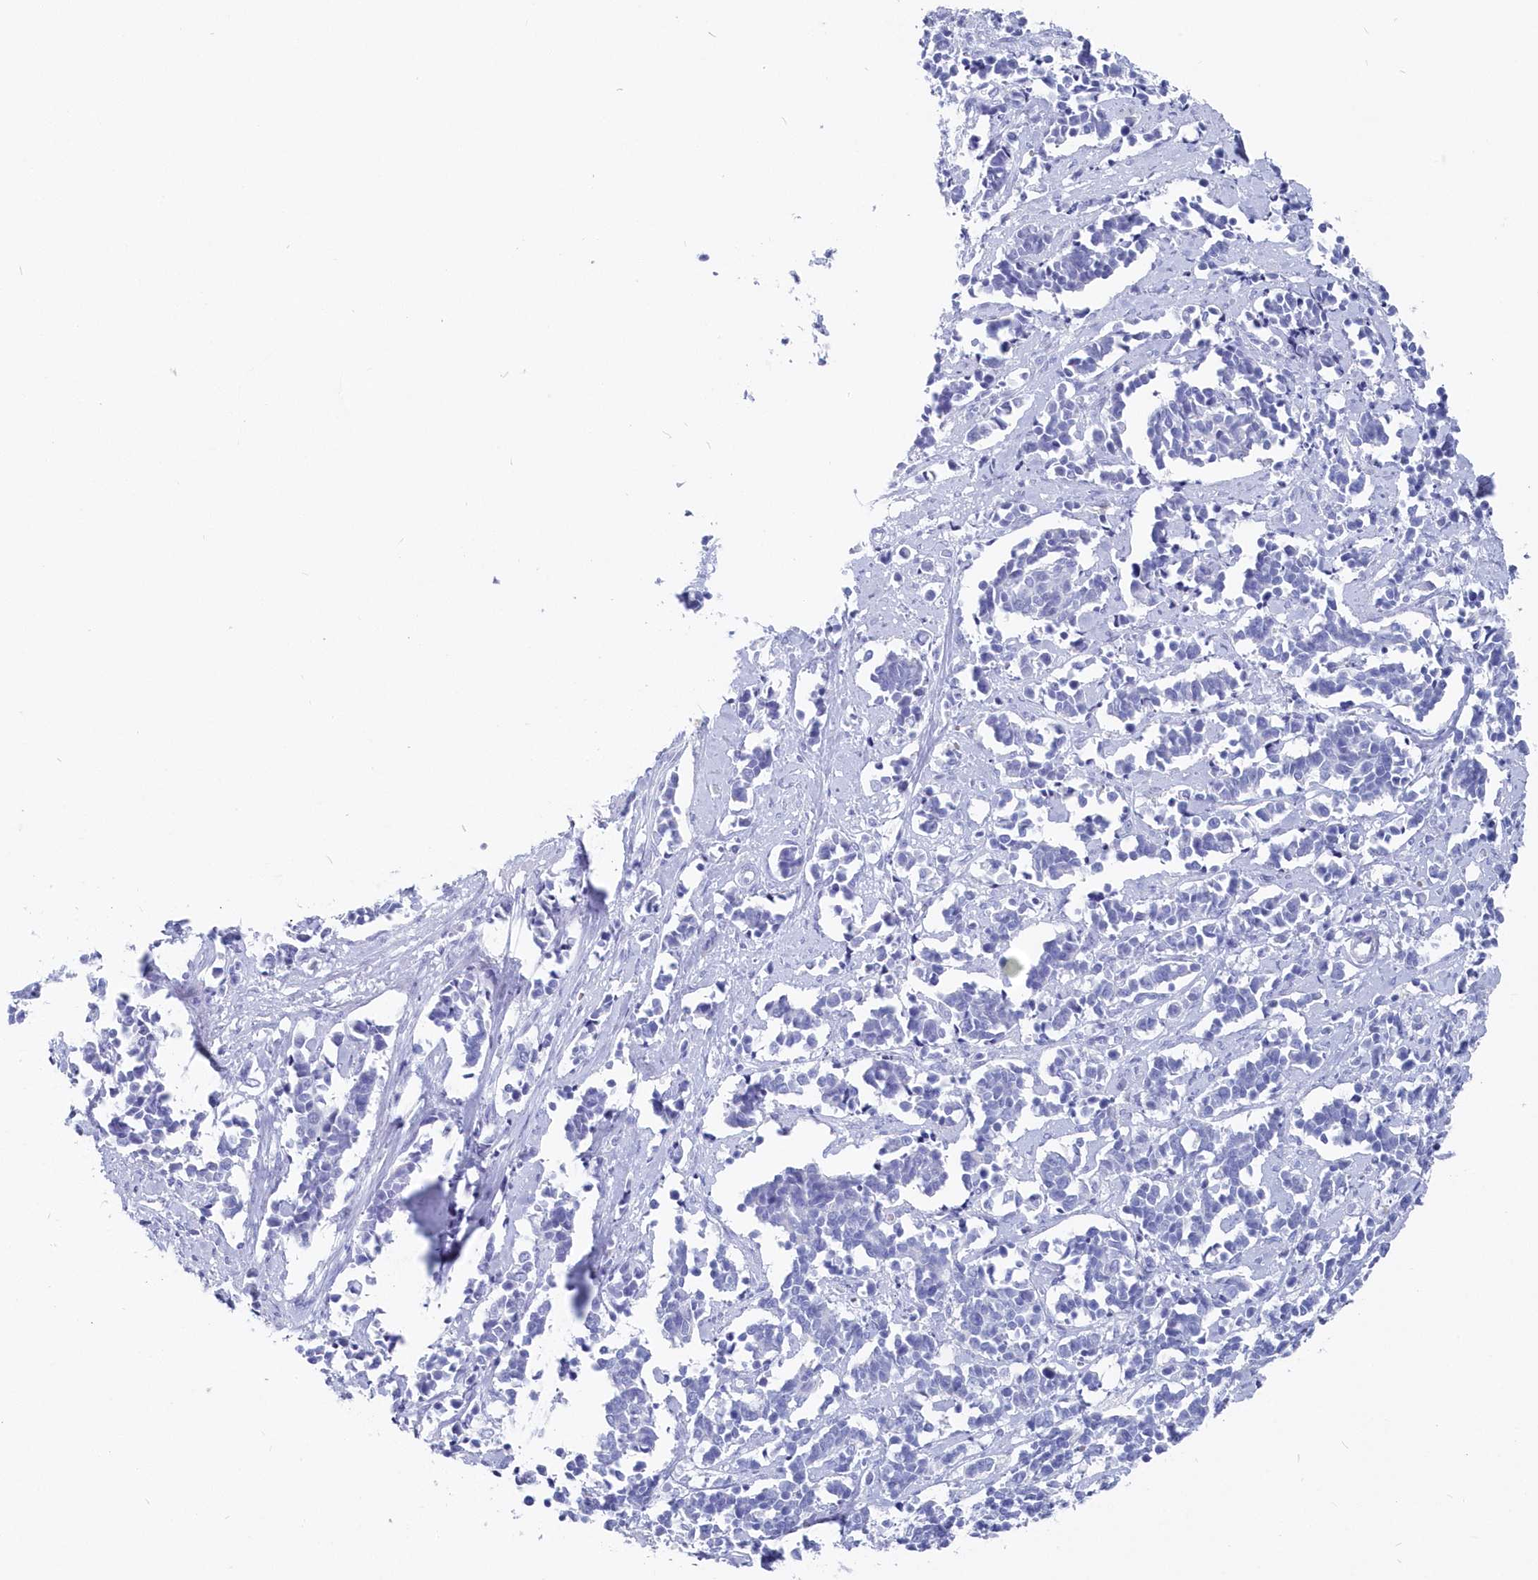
{"staining": {"intensity": "negative", "quantity": "none", "location": "none"}, "tissue": "cervical cancer", "cell_type": "Tumor cells", "image_type": "cancer", "snomed": [{"axis": "morphology", "description": "Normal tissue, NOS"}, {"axis": "morphology", "description": "Squamous cell carcinoma, NOS"}, {"axis": "topography", "description": "Cervix"}], "caption": "Tumor cells are negative for protein expression in human cervical squamous cell carcinoma.", "gene": "CSNK1G2", "patient": {"sex": "female", "age": 35}}